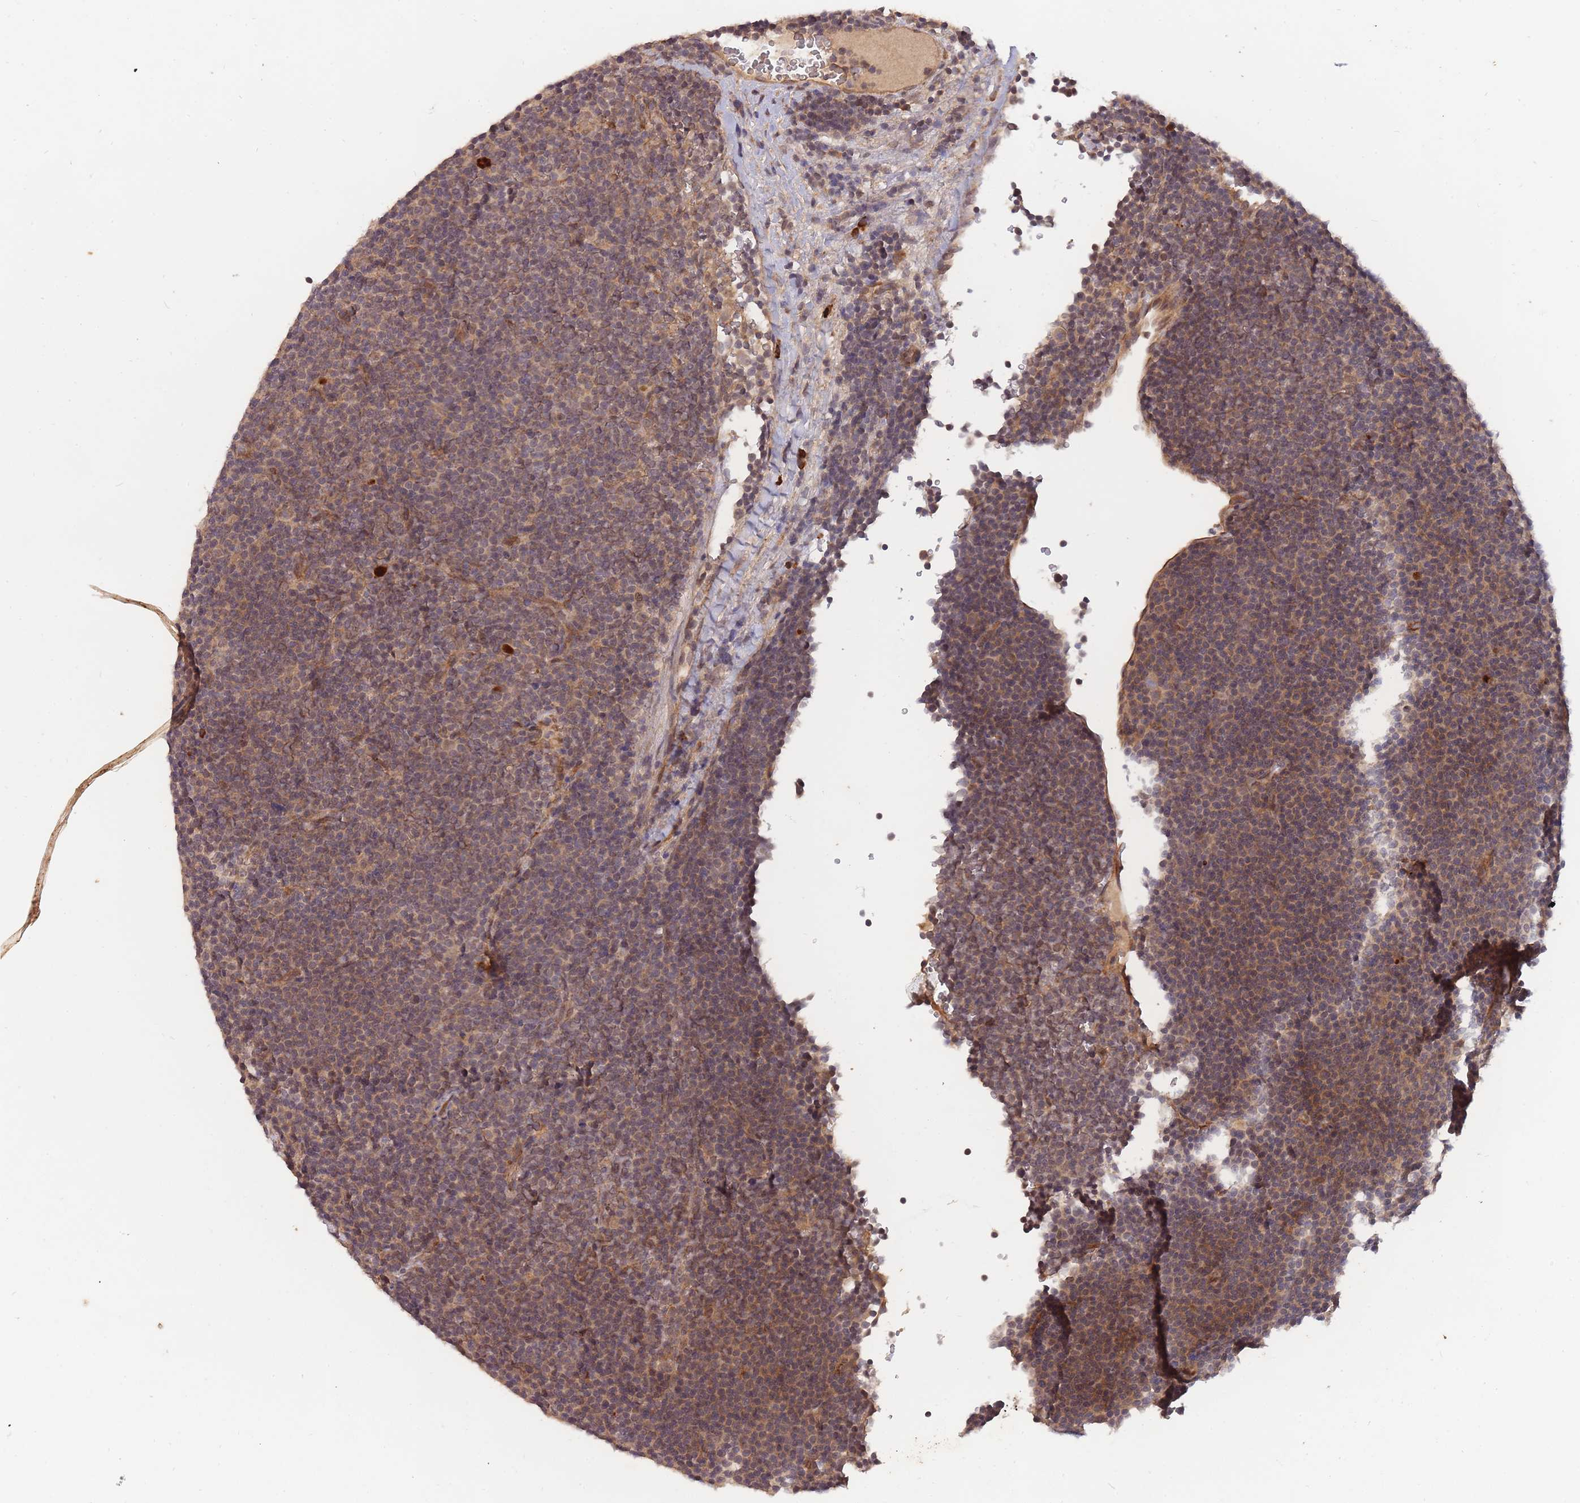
{"staining": {"intensity": "weak", "quantity": ">75%", "location": "cytoplasmic/membranous,nuclear"}, "tissue": "lymphoma", "cell_type": "Tumor cells", "image_type": "cancer", "snomed": [{"axis": "morphology", "description": "Malignant lymphoma, non-Hodgkin's type, Low grade"}, {"axis": "topography", "description": "Lymph node"}], "caption": "Immunohistochemistry photomicrograph of malignant lymphoma, non-Hodgkin's type (low-grade) stained for a protein (brown), which shows low levels of weak cytoplasmic/membranous and nuclear staining in approximately >75% of tumor cells.", "gene": "SMC6", "patient": {"sex": "female", "age": 67}}